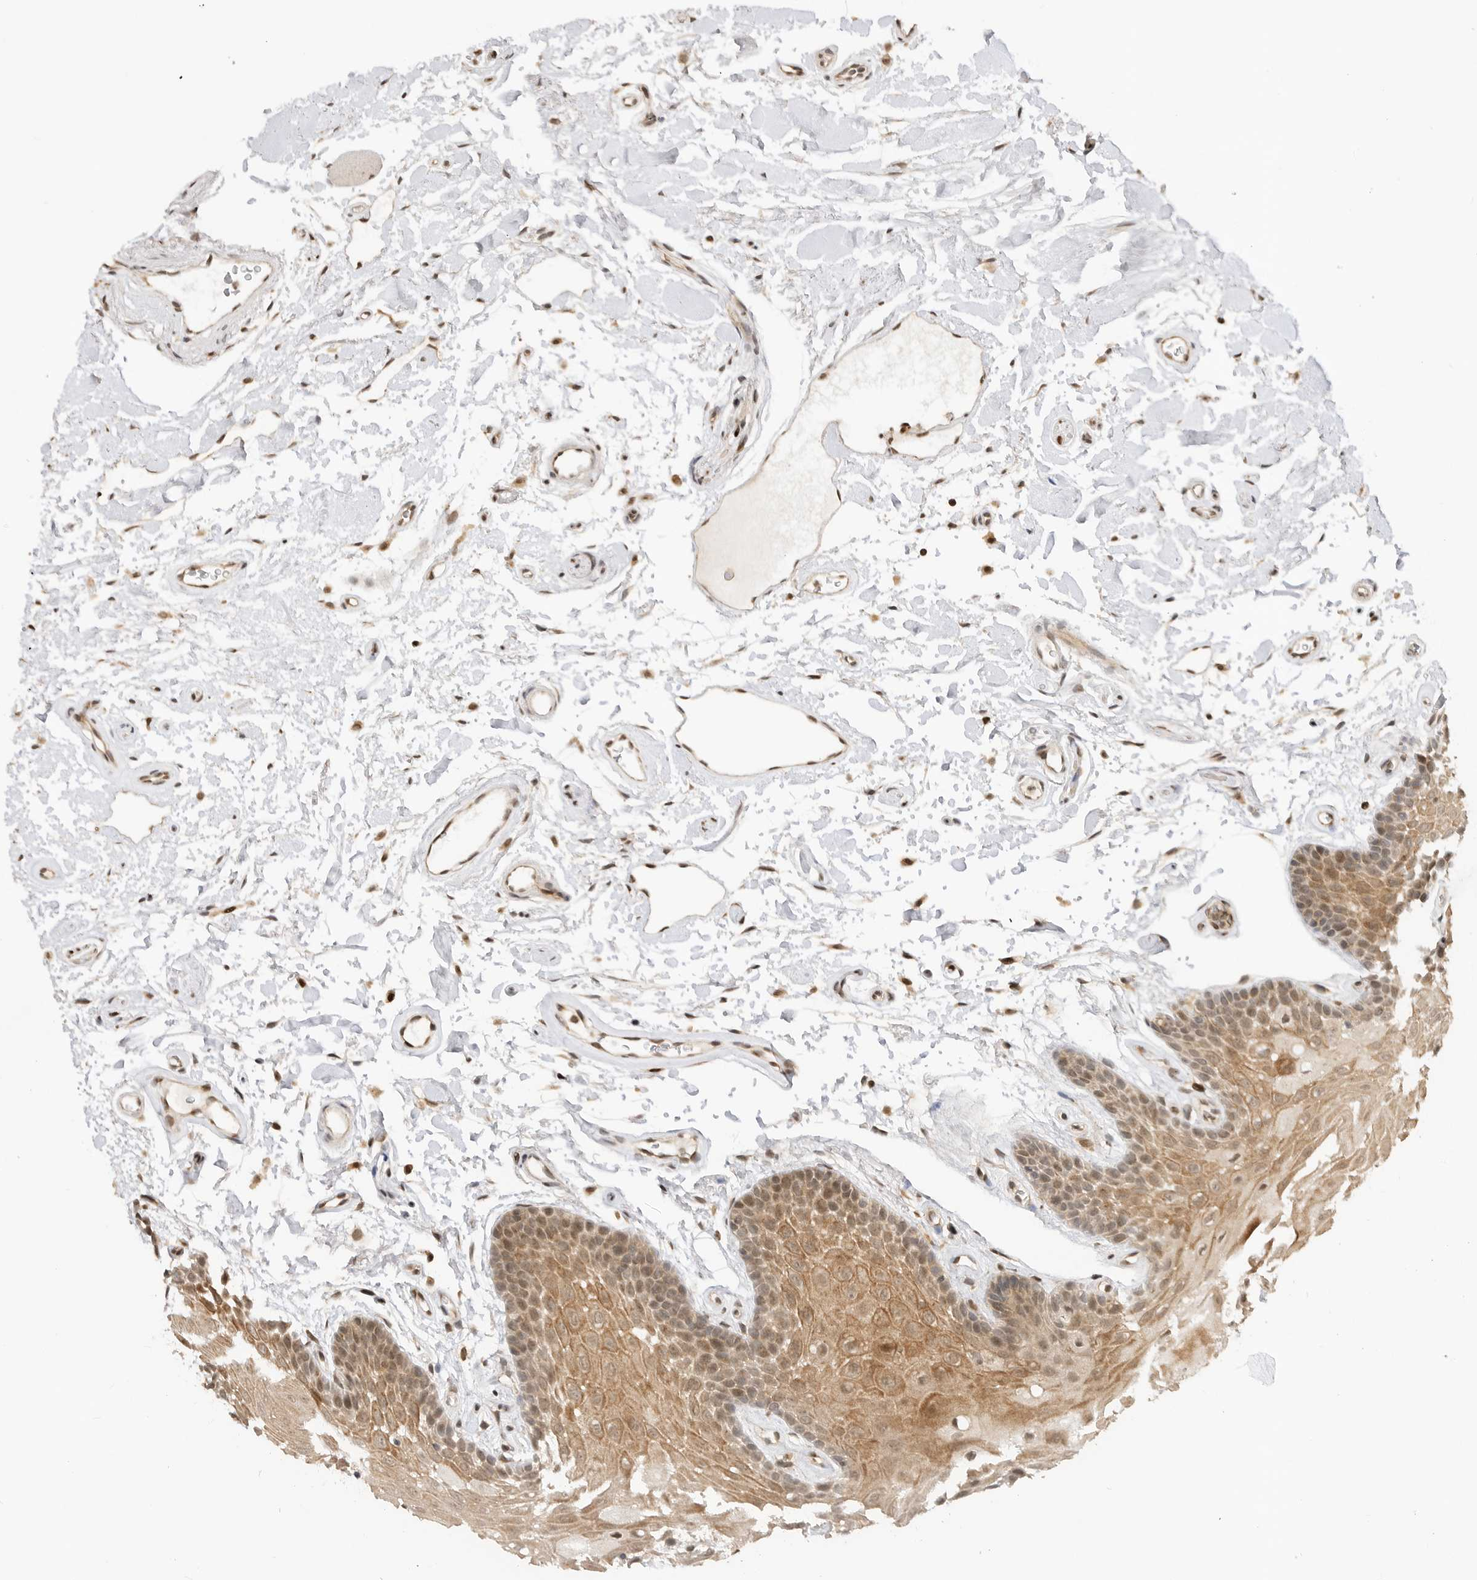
{"staining": {"intensity": "moderate", "quantity": ">75%", "location": "cytoplasmic/membranous"}, "tissue": "oral mucosa", "cell_type": "Squamous epithelial cells", "image_type": "normal", "snomed": [{"axis": "morphology", "description": "Normal tissue, NOS"}, {"axis": "topography", "description": "Oral tissue"}], "caption": "Brown immunohistochemical staining in normal oral mucosa exhibits moderate cytoplasmic/membranous staining in about >75% of squamous epithelial cells. (DAB (3,3'-diaminobenzidine) = brown stain, brightfield microscopy at high magnification).", "gene": "ALKAL1", "patient": {"sex": "male", "age": 62}}